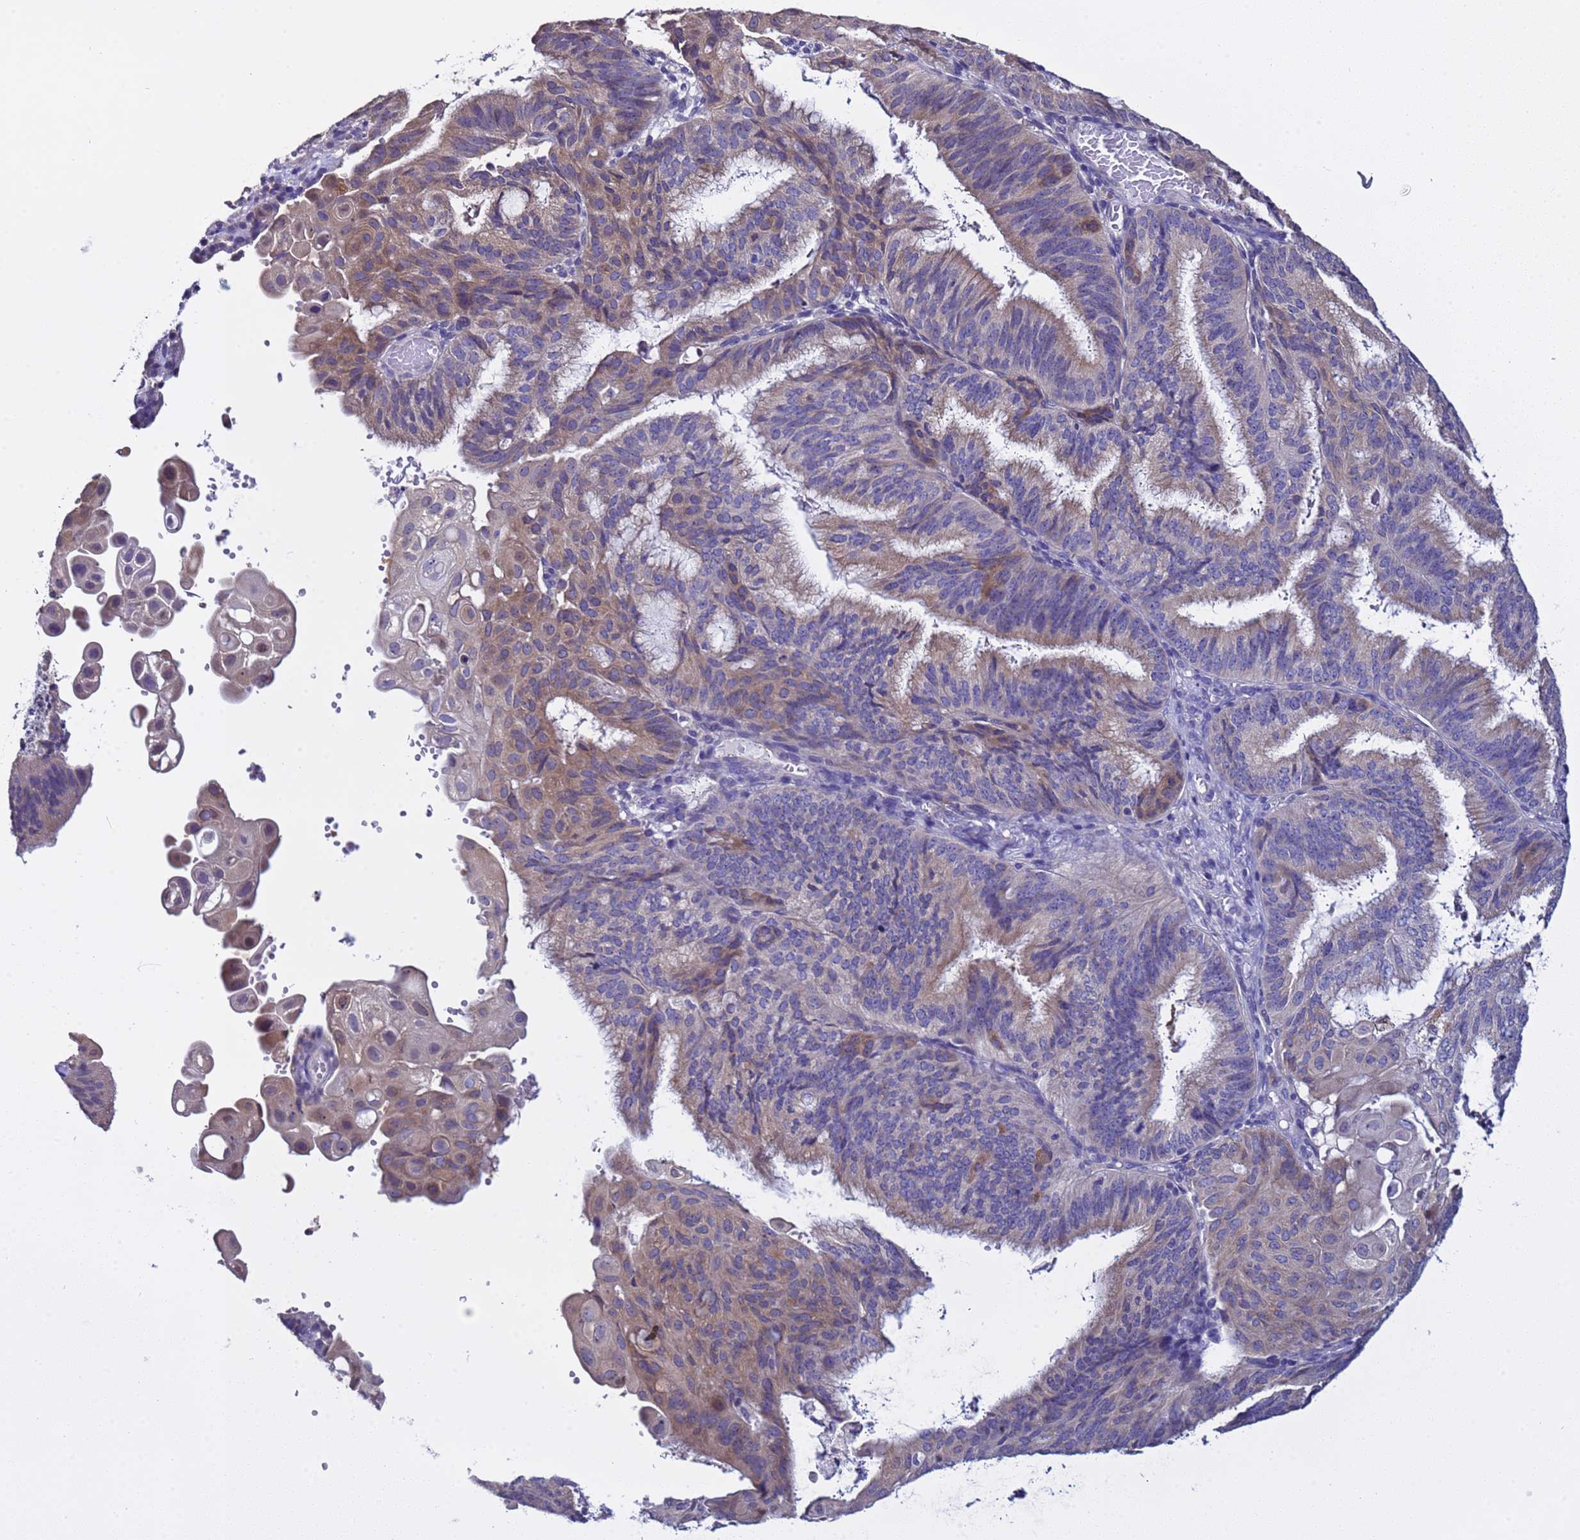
{"staining": {"intensity": "weak", "quantity": "25%-75%", "location": "cytoplasmic/membranous"}, "tissue": "endometrial cancer", "cell_type": "Tumor cells", "image_type": "cancer", "snomed": [{"axis": "morphology", "description": "Adenocarcinoma, NOS"}, {"axis": "topography", "description": "Endometrium"}], "caption": "Immunohistochemistry (IHC) (DAB (3,3'-diaminobenzidine)) staining of endometrial cancer (adenocarcinoma) demonstrates weak cytoplasmic/membranous protein staining in about 25%-75% of tumor cells. (DAB (3,3'-diaminobenzidine) IHC, brown staining for protein, blue staining for nuclei).", "gene": "ELMOD2", "patient": {"sex": "female", "age": 49}}